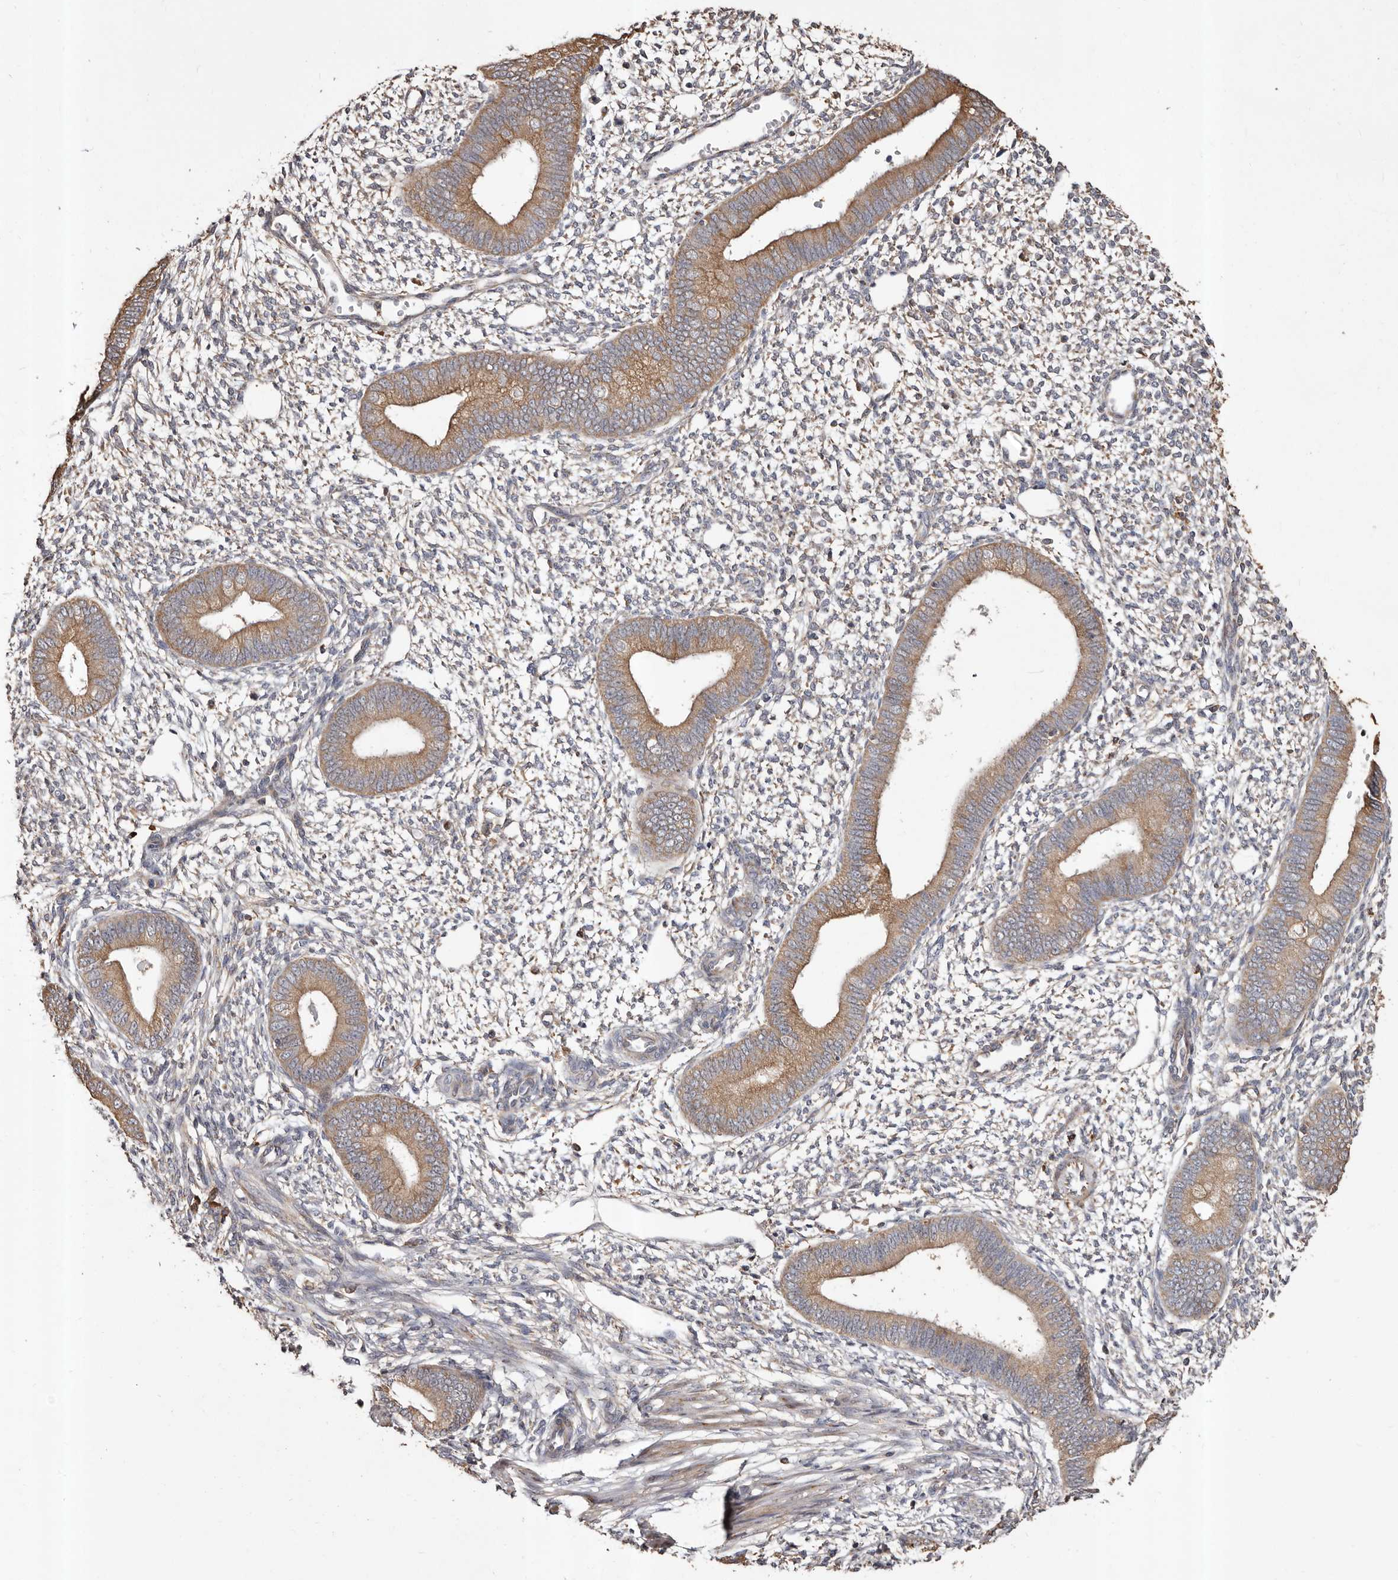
{"staining": {"intensity": "moderate", "quantity": "<25%", "location": "cytoplasmic/membranous"}, "tissue": "endometrium", "cell_type": "Cells in endometrial stroma", "image_type": "normal", "snomed": [{"axis": "morphology", "description": "Normal tissue, NOS"}, {"axis": "topography", "description": "Endometrium"}], "caption": "This image exhibits normal endometrium stained with immunohistochemistry to label a protein in brown. The cytoplasmic/membranous of cells in endometrial stroma show moderate positivity for the protein. Nuclei are counter-stained blue.", "gene": "STEAP2", "patient": {"sex": "female", "age": 46}}